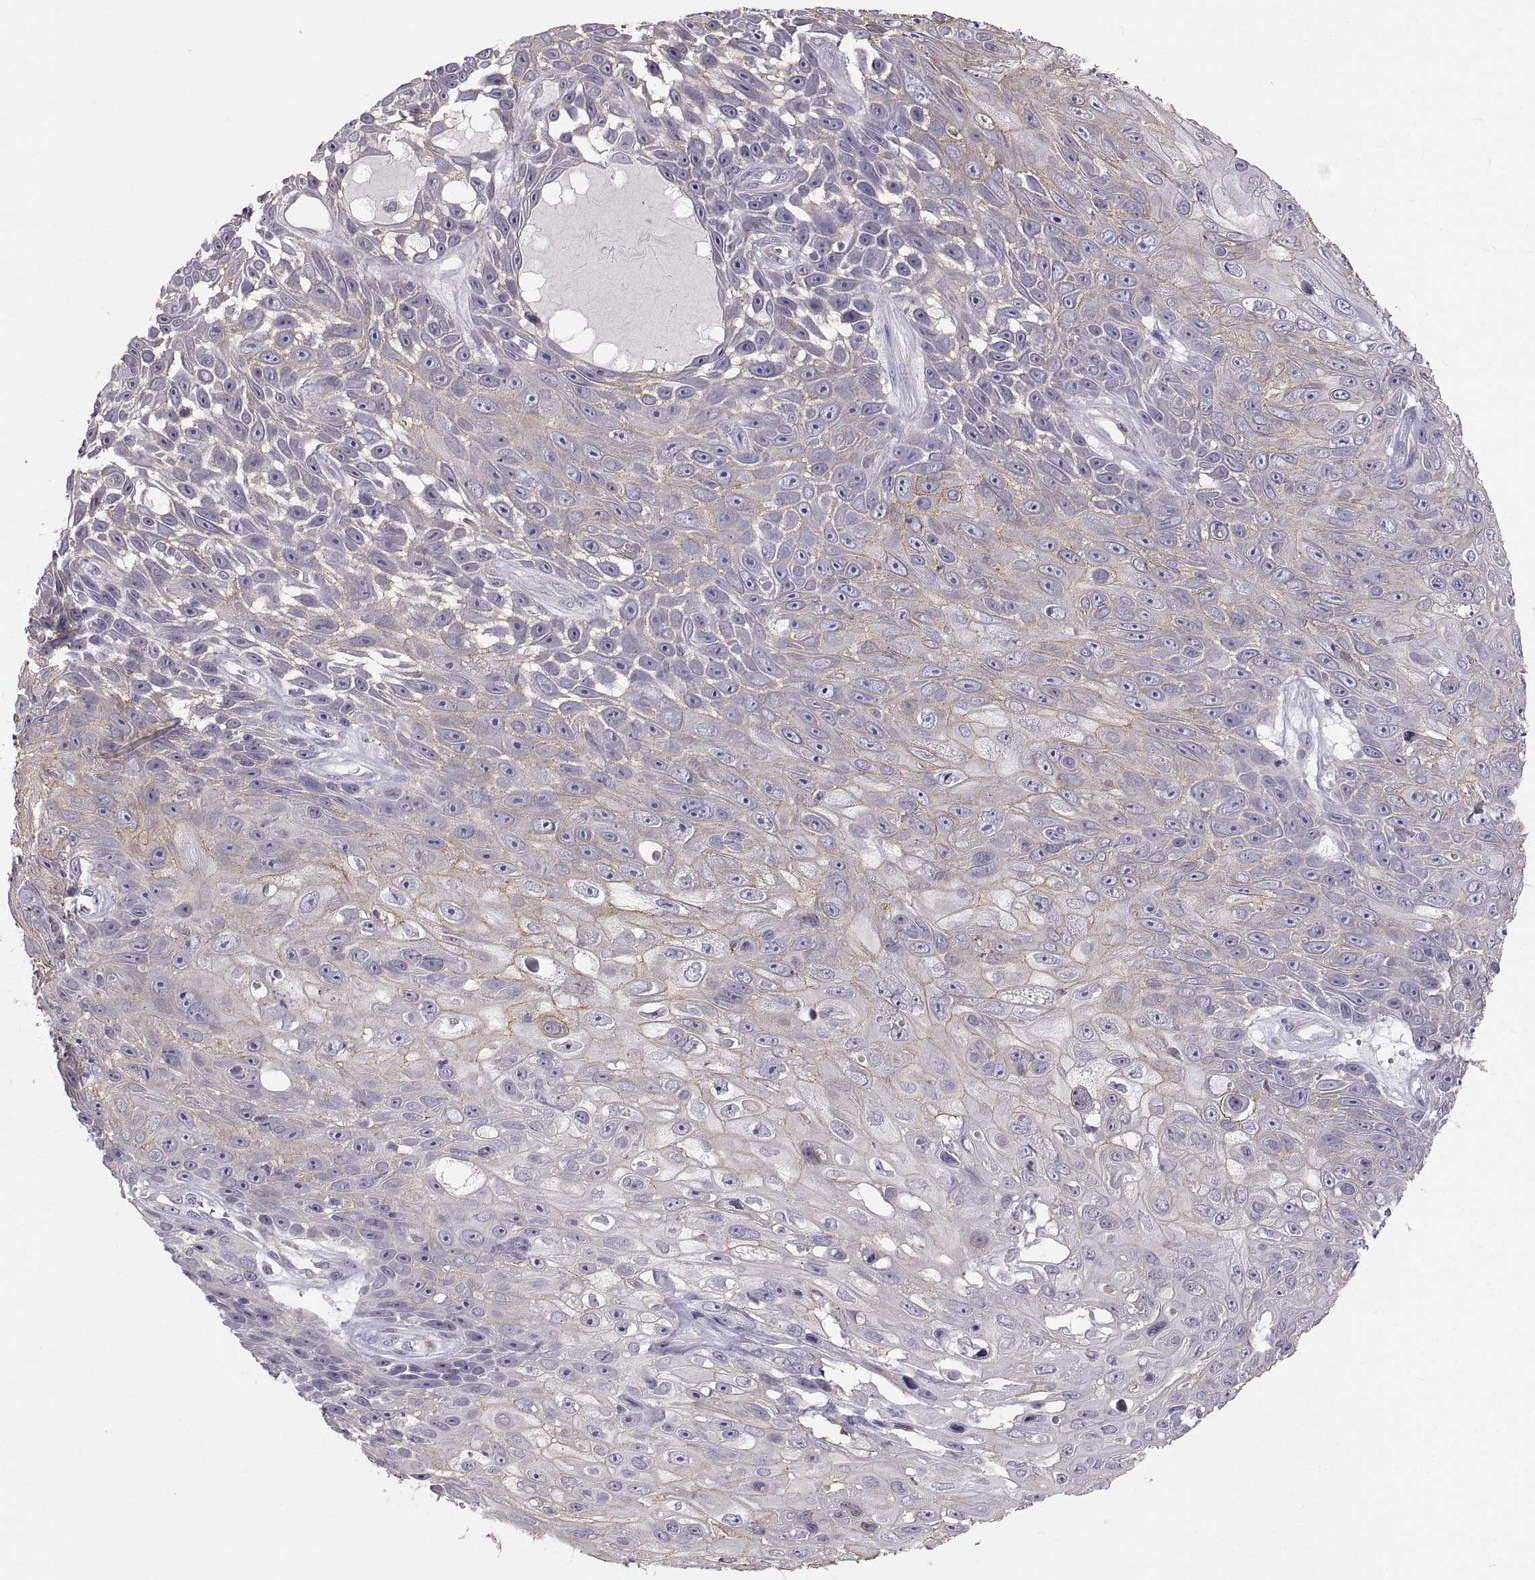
{"staining": {"intensity": "weak", "quantity": "25%-75%", "location": "cytoplasmic/membranous"}, "tissue": "skin cancer", "cell_type": "Tumor cells", "image_type": "cancer", "snomed": [{"axis": "morphology", "description": "Squamous cell carcinoma, NOS"}, {"axis": "topography", "description": "Skin"}], "caption": "An IHC histopathology image of tumor tissue is shown. Protein staining in brown highlights weak cytoplasmic/membranous positivity in squamous cell carcinoma (skin) within tumor cells.", "gene": "ZNF185", "patient": {"sex": "male", "age": 82}}